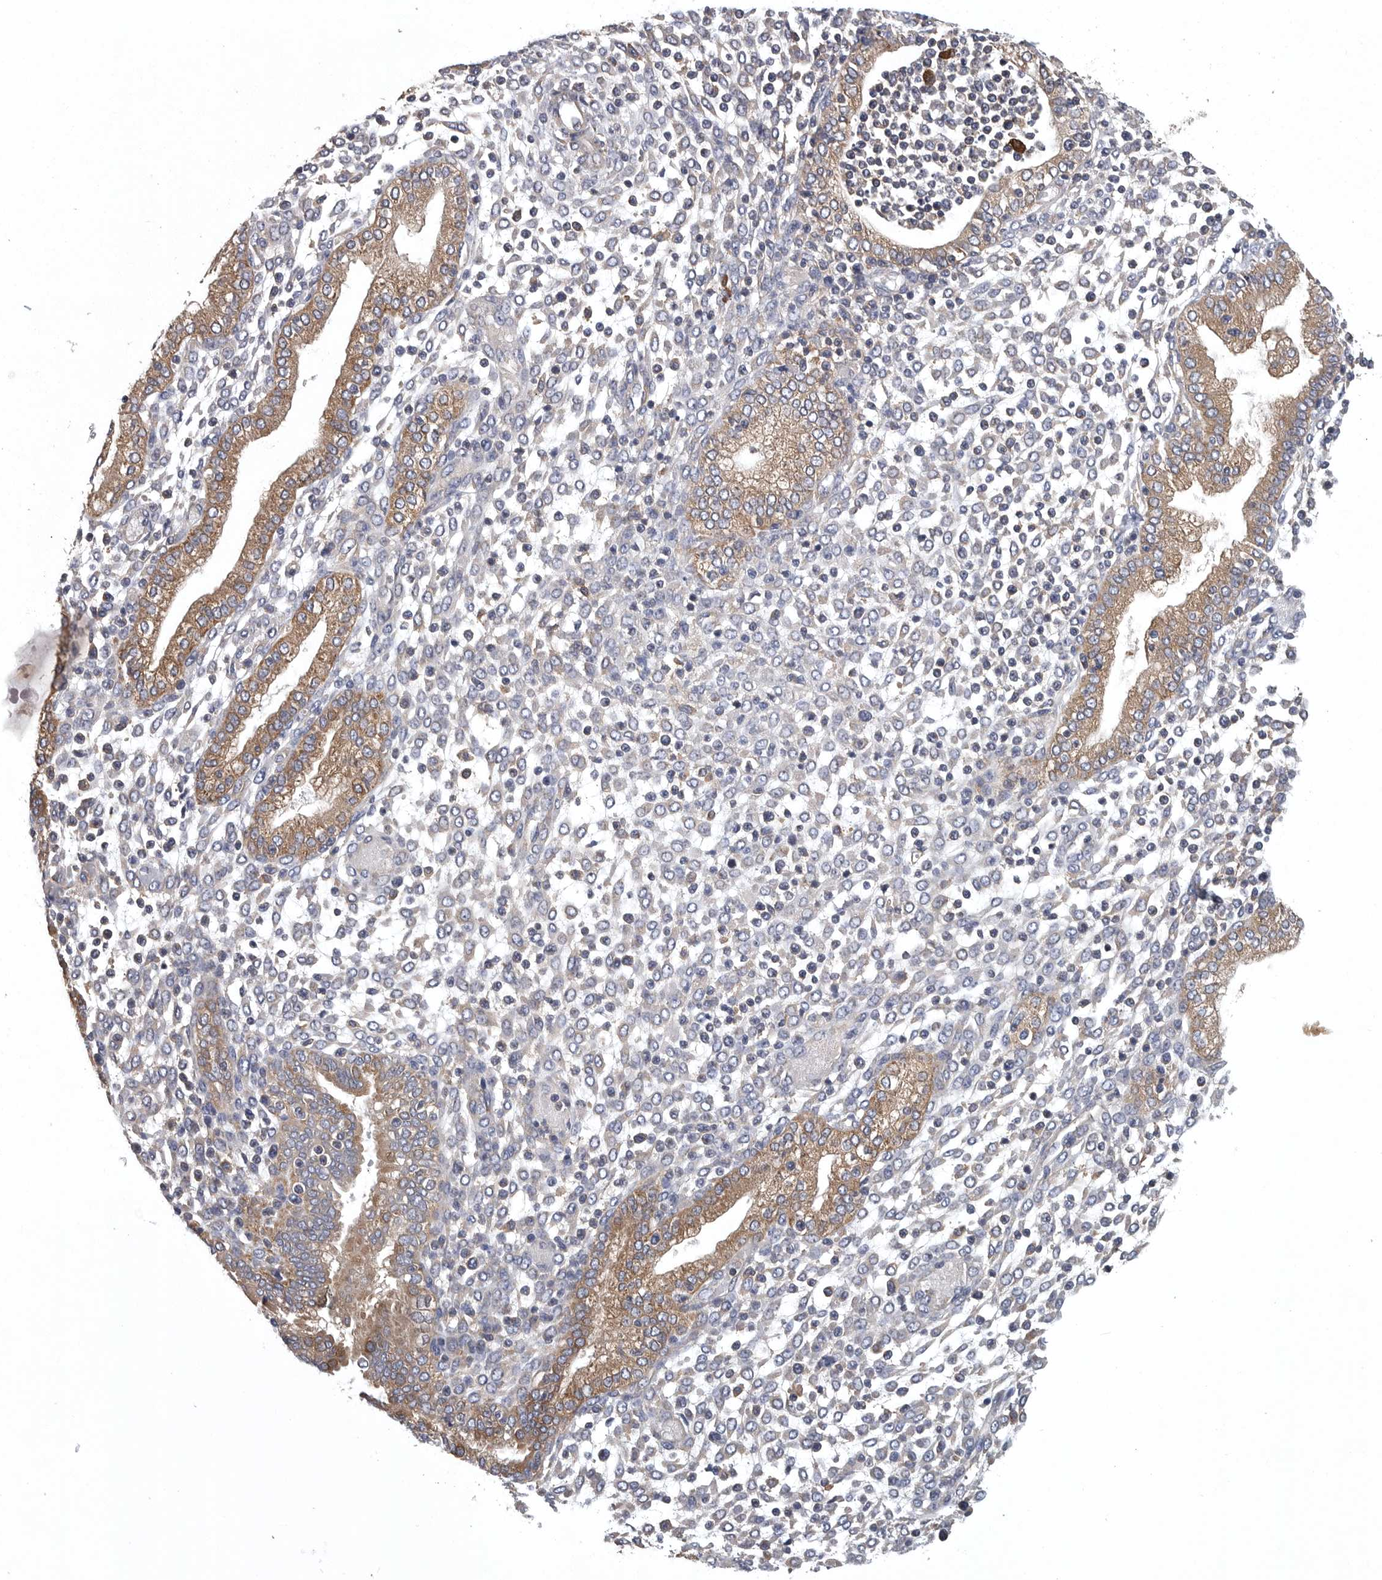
{"staining": {"intensity": "negative", "quantity": "none", "location": "none"}, "tissue": "endometrium", "cell_type": "Cells in endometrial stroma", "image_type": "normal", "snomed": [{"axis": "morphology", "description": "Normal tissue, NOS"}, {"axis": "topography", "description": "Endometrium"}], "caption": "Endometrium stained for a protein using IHC shows no expression cells in endometrial stroma.", "gene": "OXR1", "patient": {"sex": "female", "age": 53}}